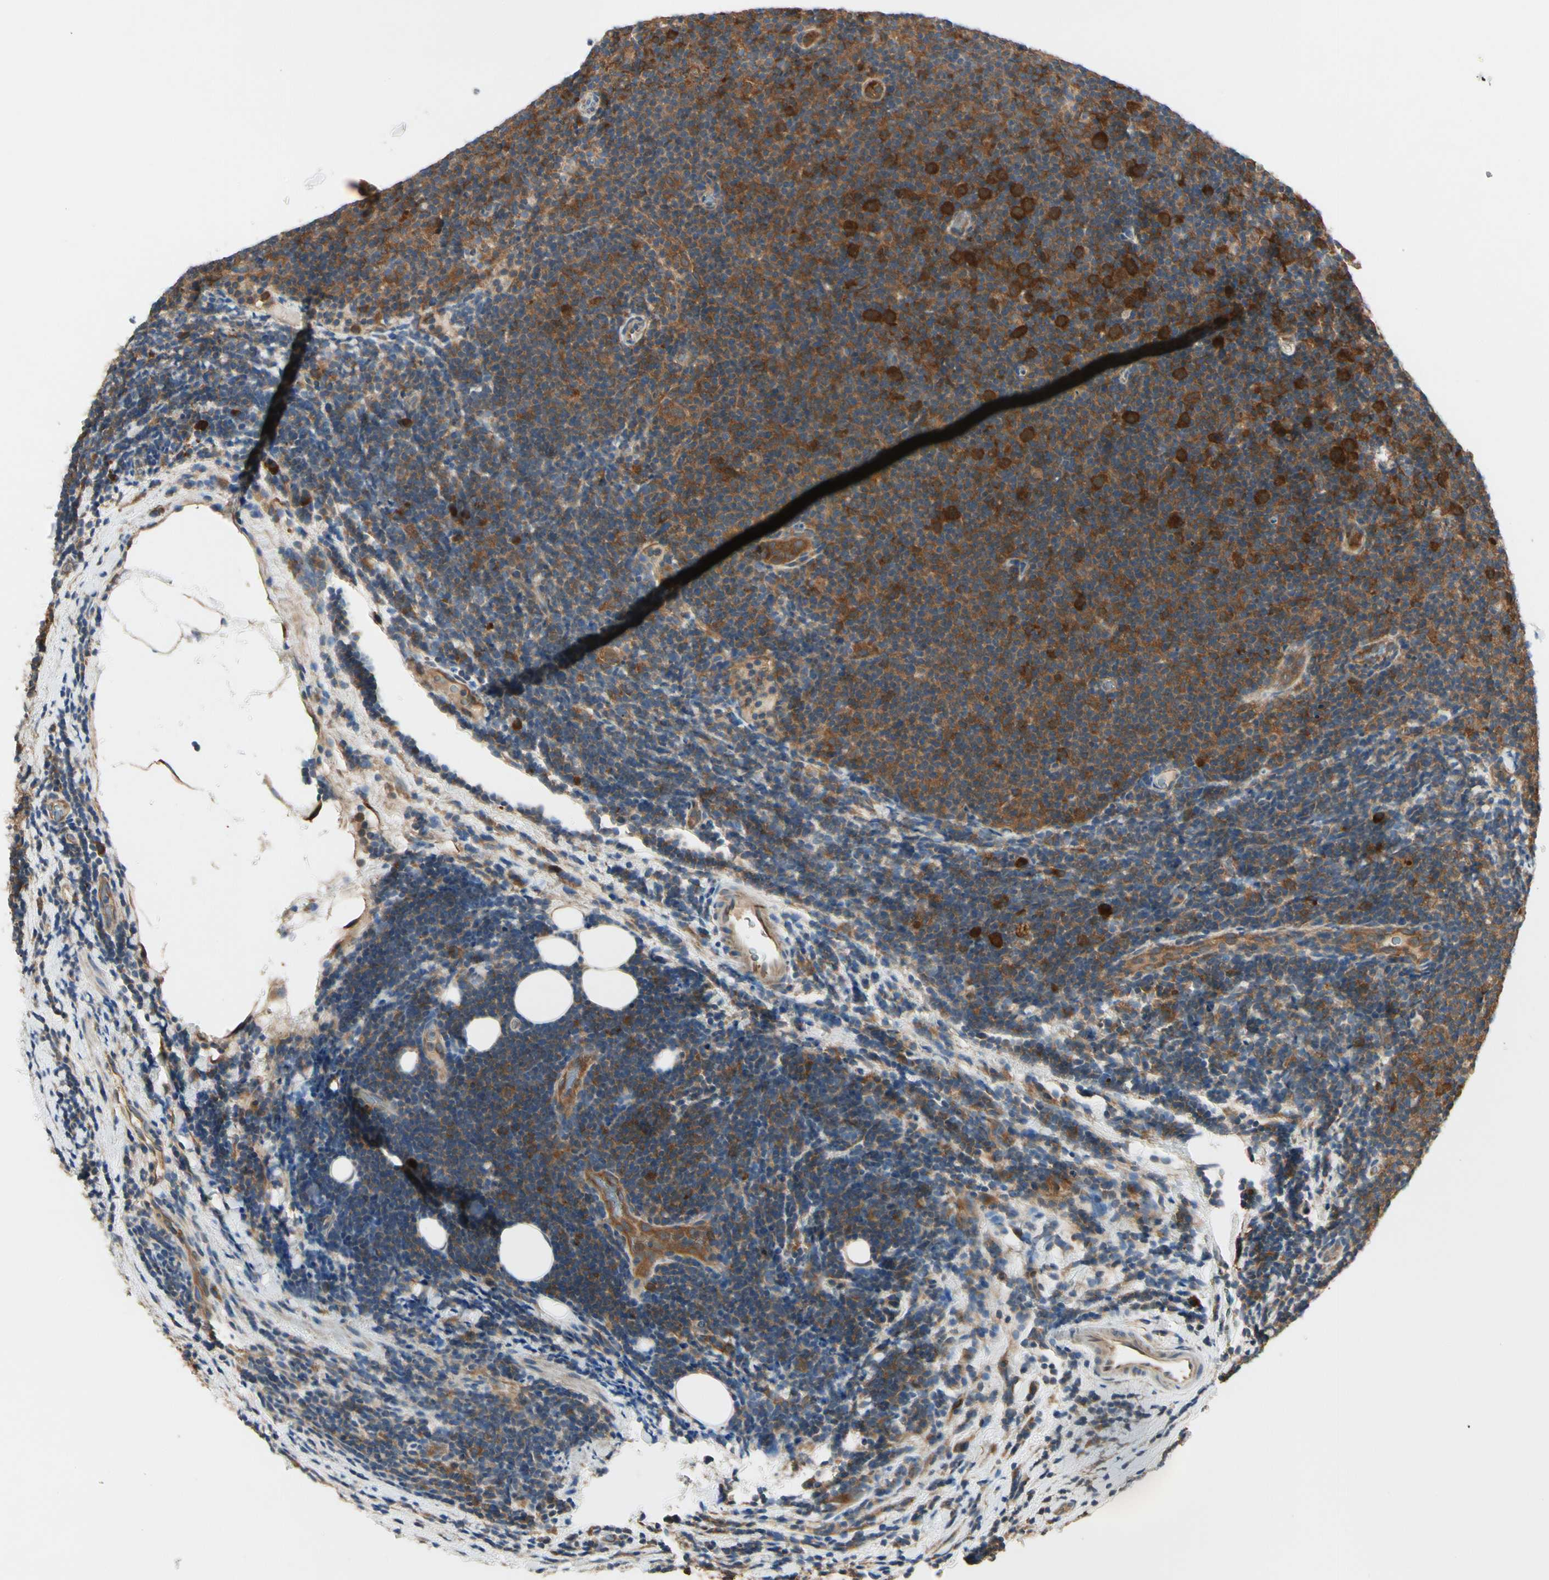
{"staining": {"intensity": "strong", "quantity": ">75%", "location": "cytoplasmic/membranous"}, "tissue": "lymphoma", "cell_type": "Tumor cells", "image_type": "cancer", "snomed": [{"axis": "morphology", "description": "Malignant lymphoma, non-Hodgkin's type, Low grade"}, {"axis": "topography", "description": "Lymph node"}], "caption": "Tumor cells demonstrate high levels of strong cytoplasmic/membranous expression in about >75% of cells in human lymphoma.", "gene": "NME1-NME2", "patient": {"sex": "male", "age": 83}}